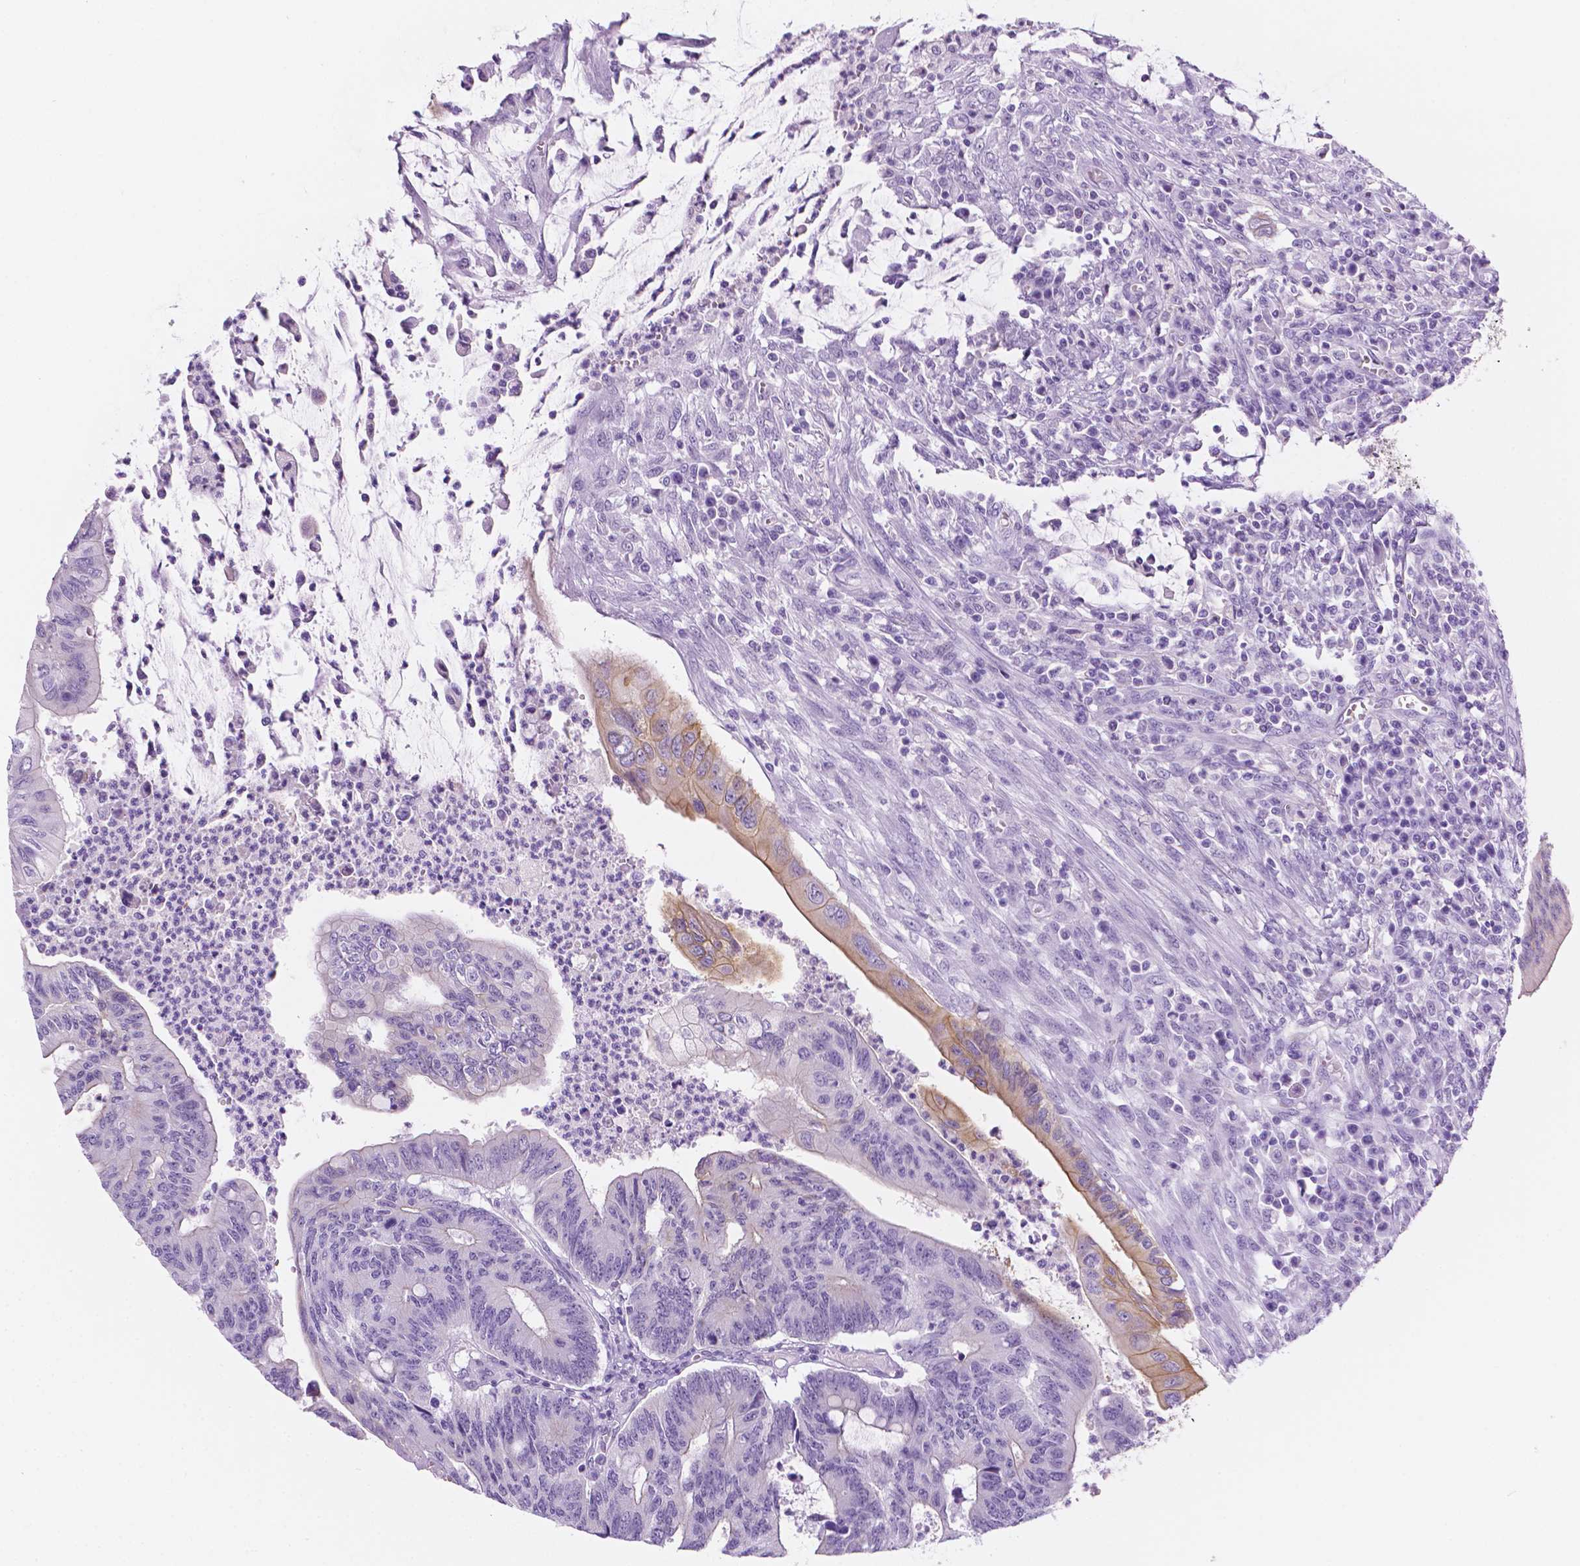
{"staining": {"intensity": "moderate", "quantity": "<25%", "location": "cytoplasmic/membranous"}, "tissue": "colorectal cancer", "cell_type": "Tumor cells", "image_type": "cancer", "snomed": [{"axis": "morphology", "description": "Adenocarcinoma, NOS"}, {"axis": "topography", "description": "Colon"}], "caption": "There is low levels of moderate cytoplasmic/membranous positivity in tumor cells of colorectal cancer, as demonstrated by immunohistochemical staining (brown color).", "gene": "PPL", "patient": {"sex": "male", "age": 65}}